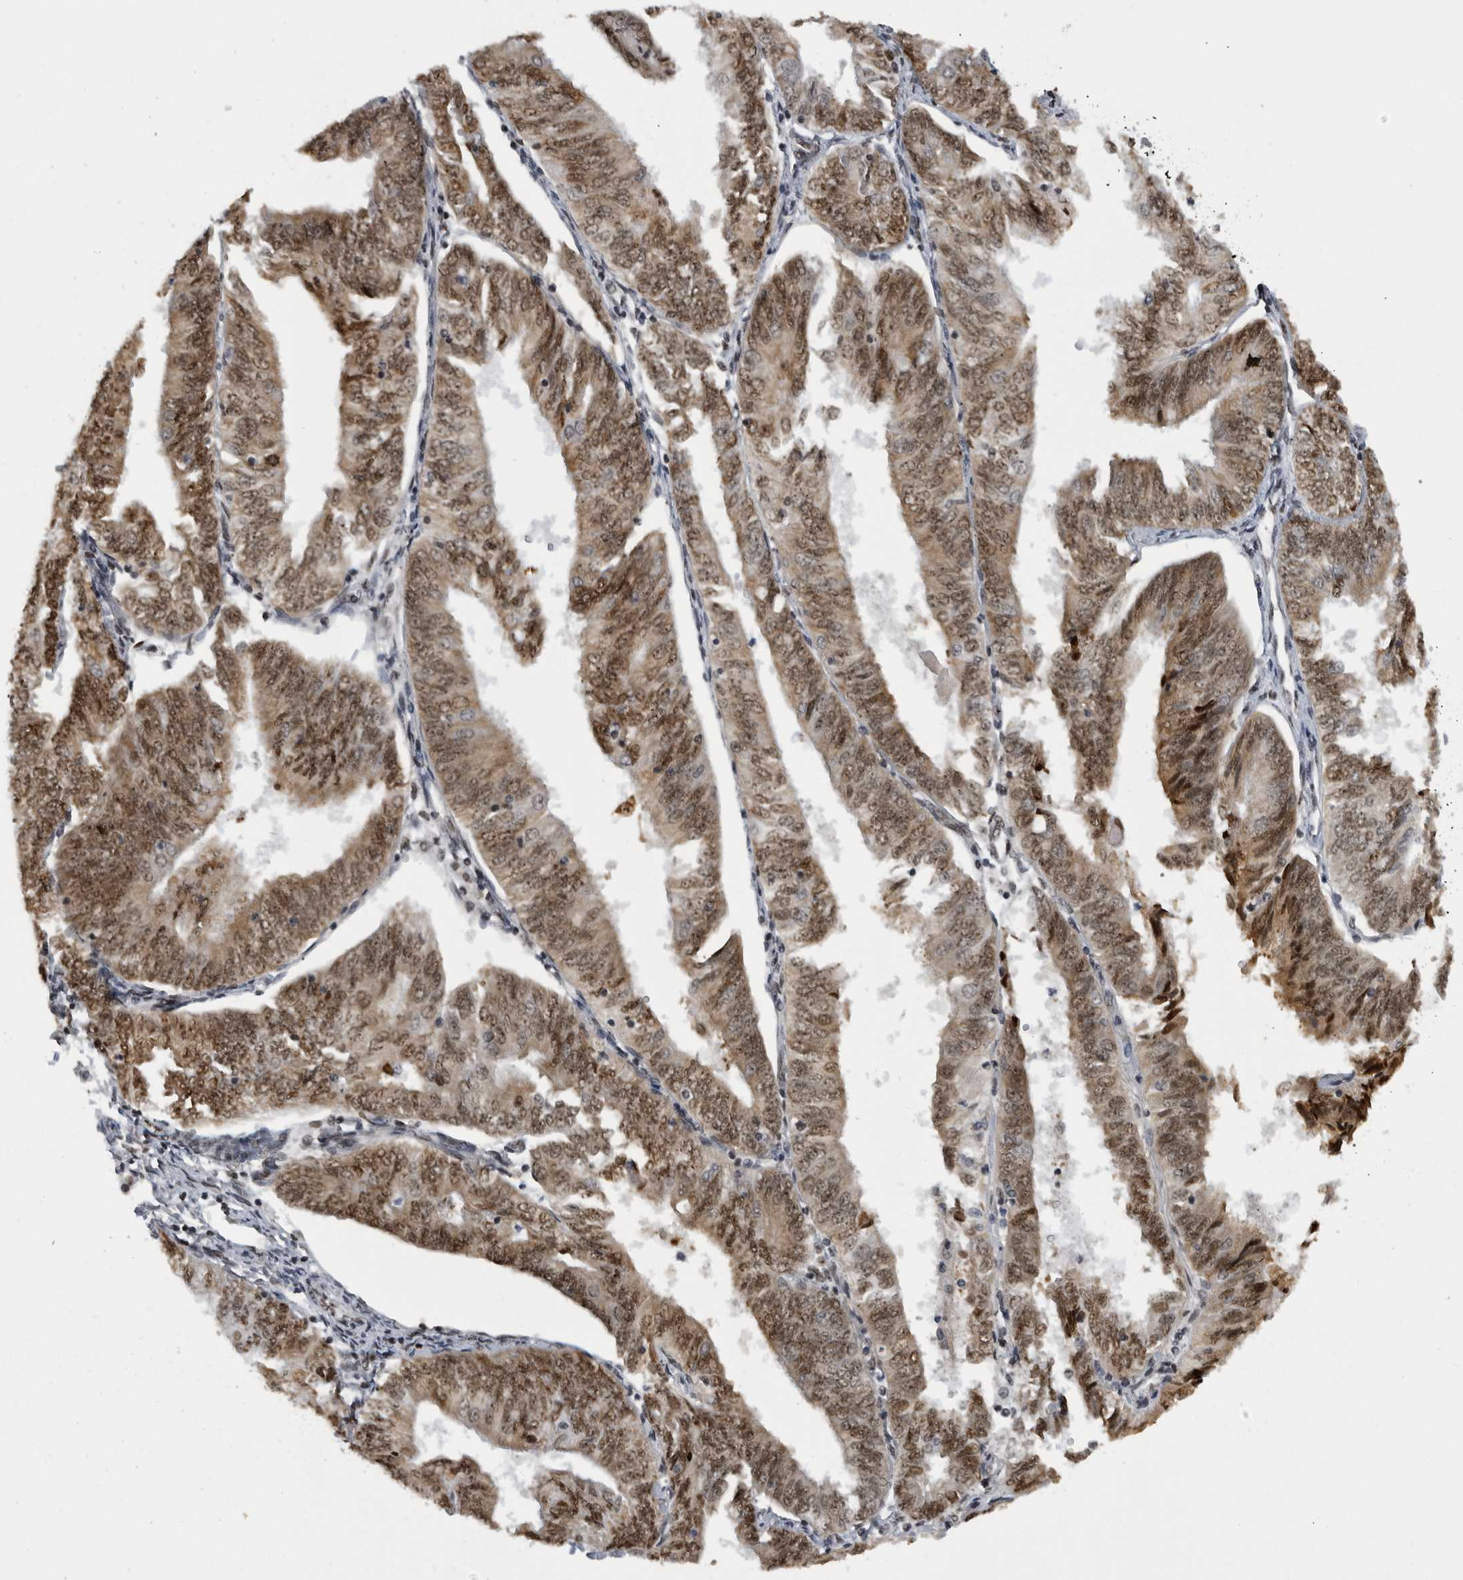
{"staining": {"intensity": "strong", "quantity": ">75%", "location": "nuclear"}, "tissue": "endometrial cancer", "cell_type": "Tumor cells", "image_type": "cancer", "snomed": [{"axis": "morphology", "description": "Adenocarcinoma, NOS"}, {"axis": "topography", "description": "Endometrium"}], "caption": "The micrograph displays staining of adenocarcinoma (endometrial), revealing strong nuclear protein positivity (brown color) within tumor cells.", "gene": "ZSCAN2", "patient": {"sex": "female", "age": 58}}